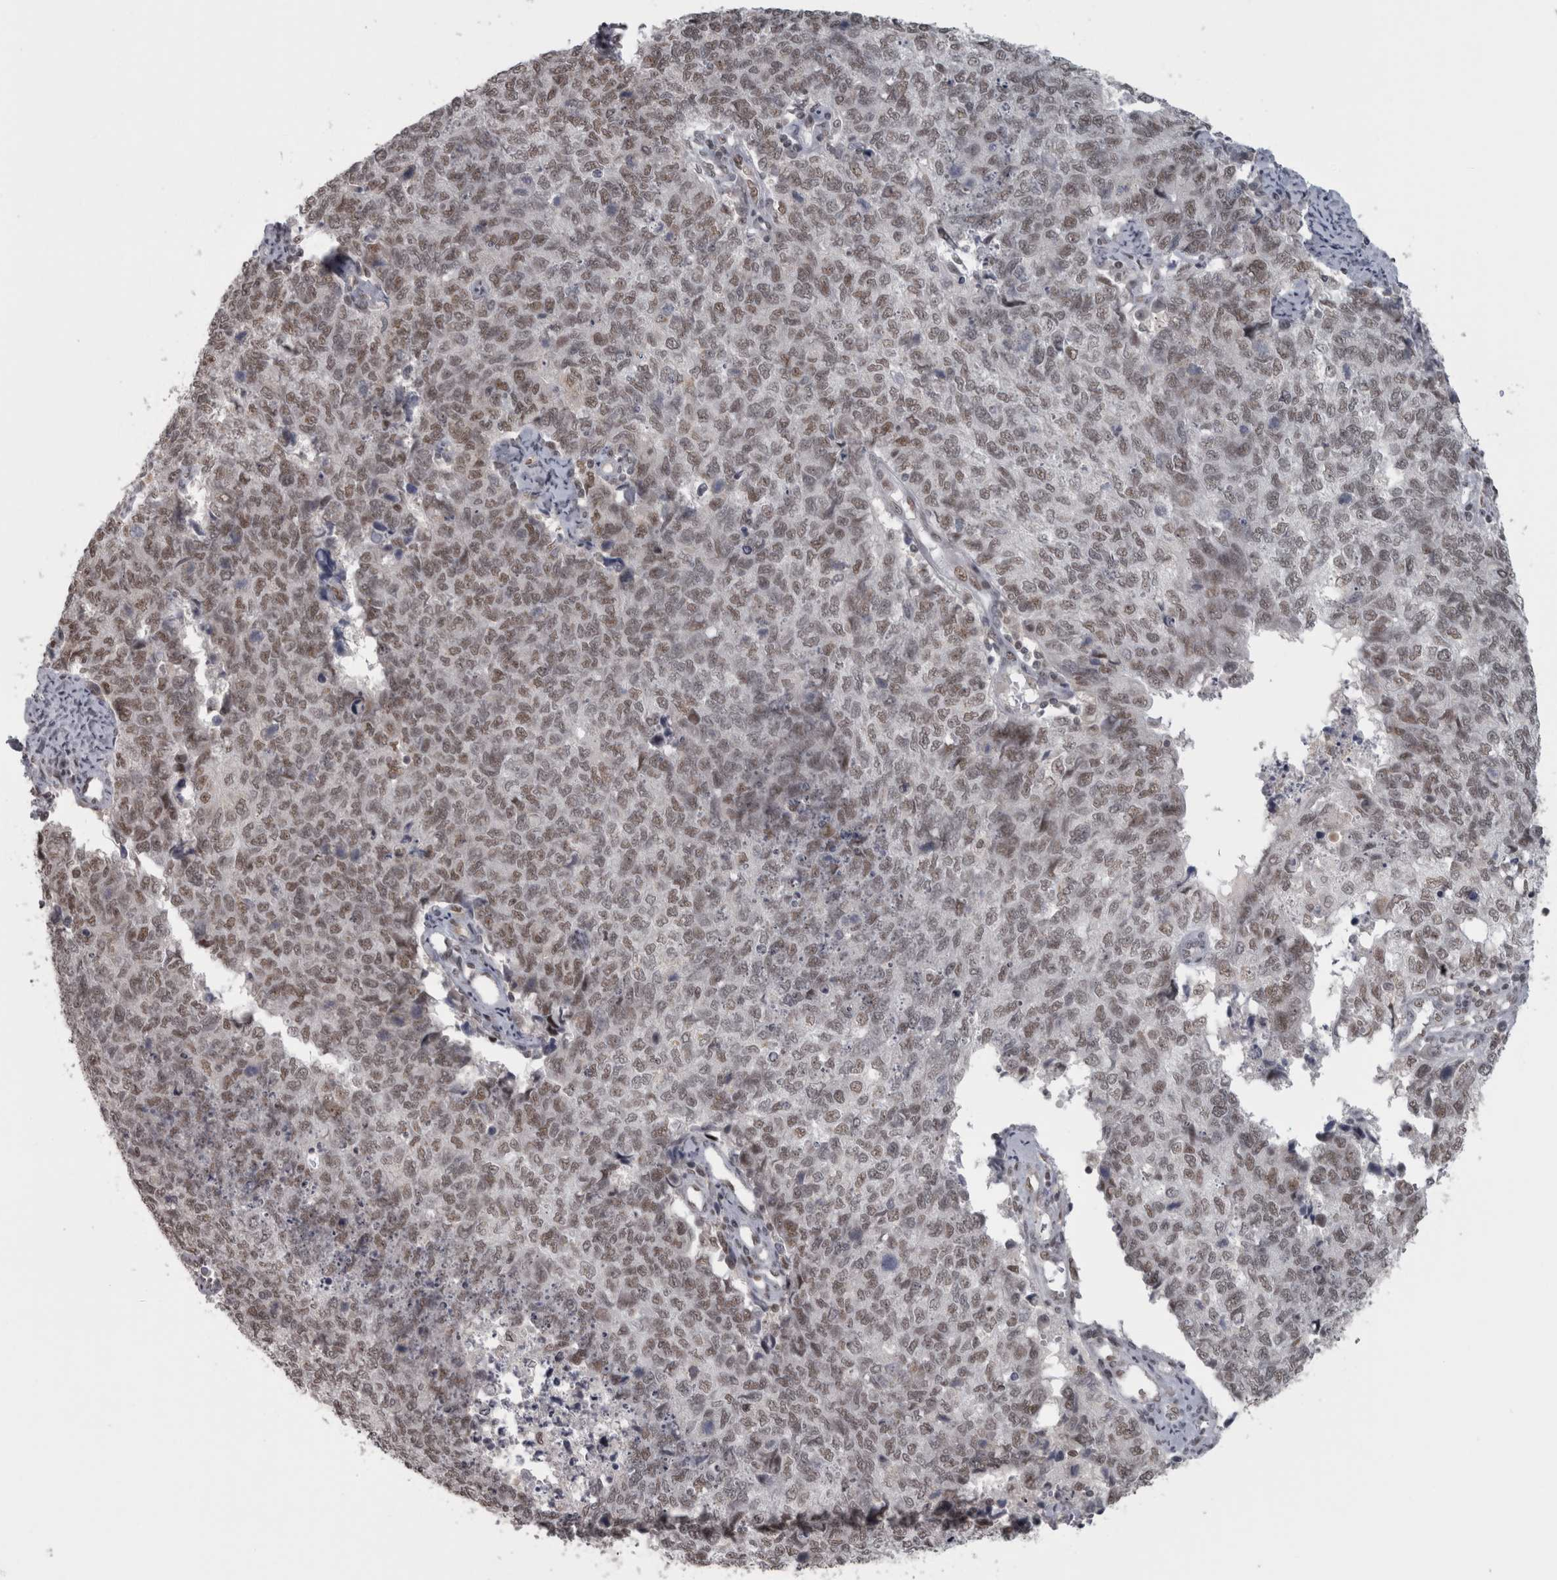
{"staining": {"intensity": "moderate", "quantity": "25%-75%", "location": "nuclear"}, "tissue": "cervical cancer", "cell_type": "Tumor cells", "image_type": "cancer", "snomed": [{"axis": "morphology", "description": "Squamous cell carcinoma, NOS"}, {"axis": "topography", "description": "Cervix"}], "caption": "Protein expression analysis of cervical cancer reveals moderate nuclear expression in approximately 25%-75% of tumor cells. (Stains: DAB in brown, nuclei in blue, Microscopy: brightfield microscopy at high magnification).", "gene": "MICU3", "patient": {"sex": "female", "age": 63}}